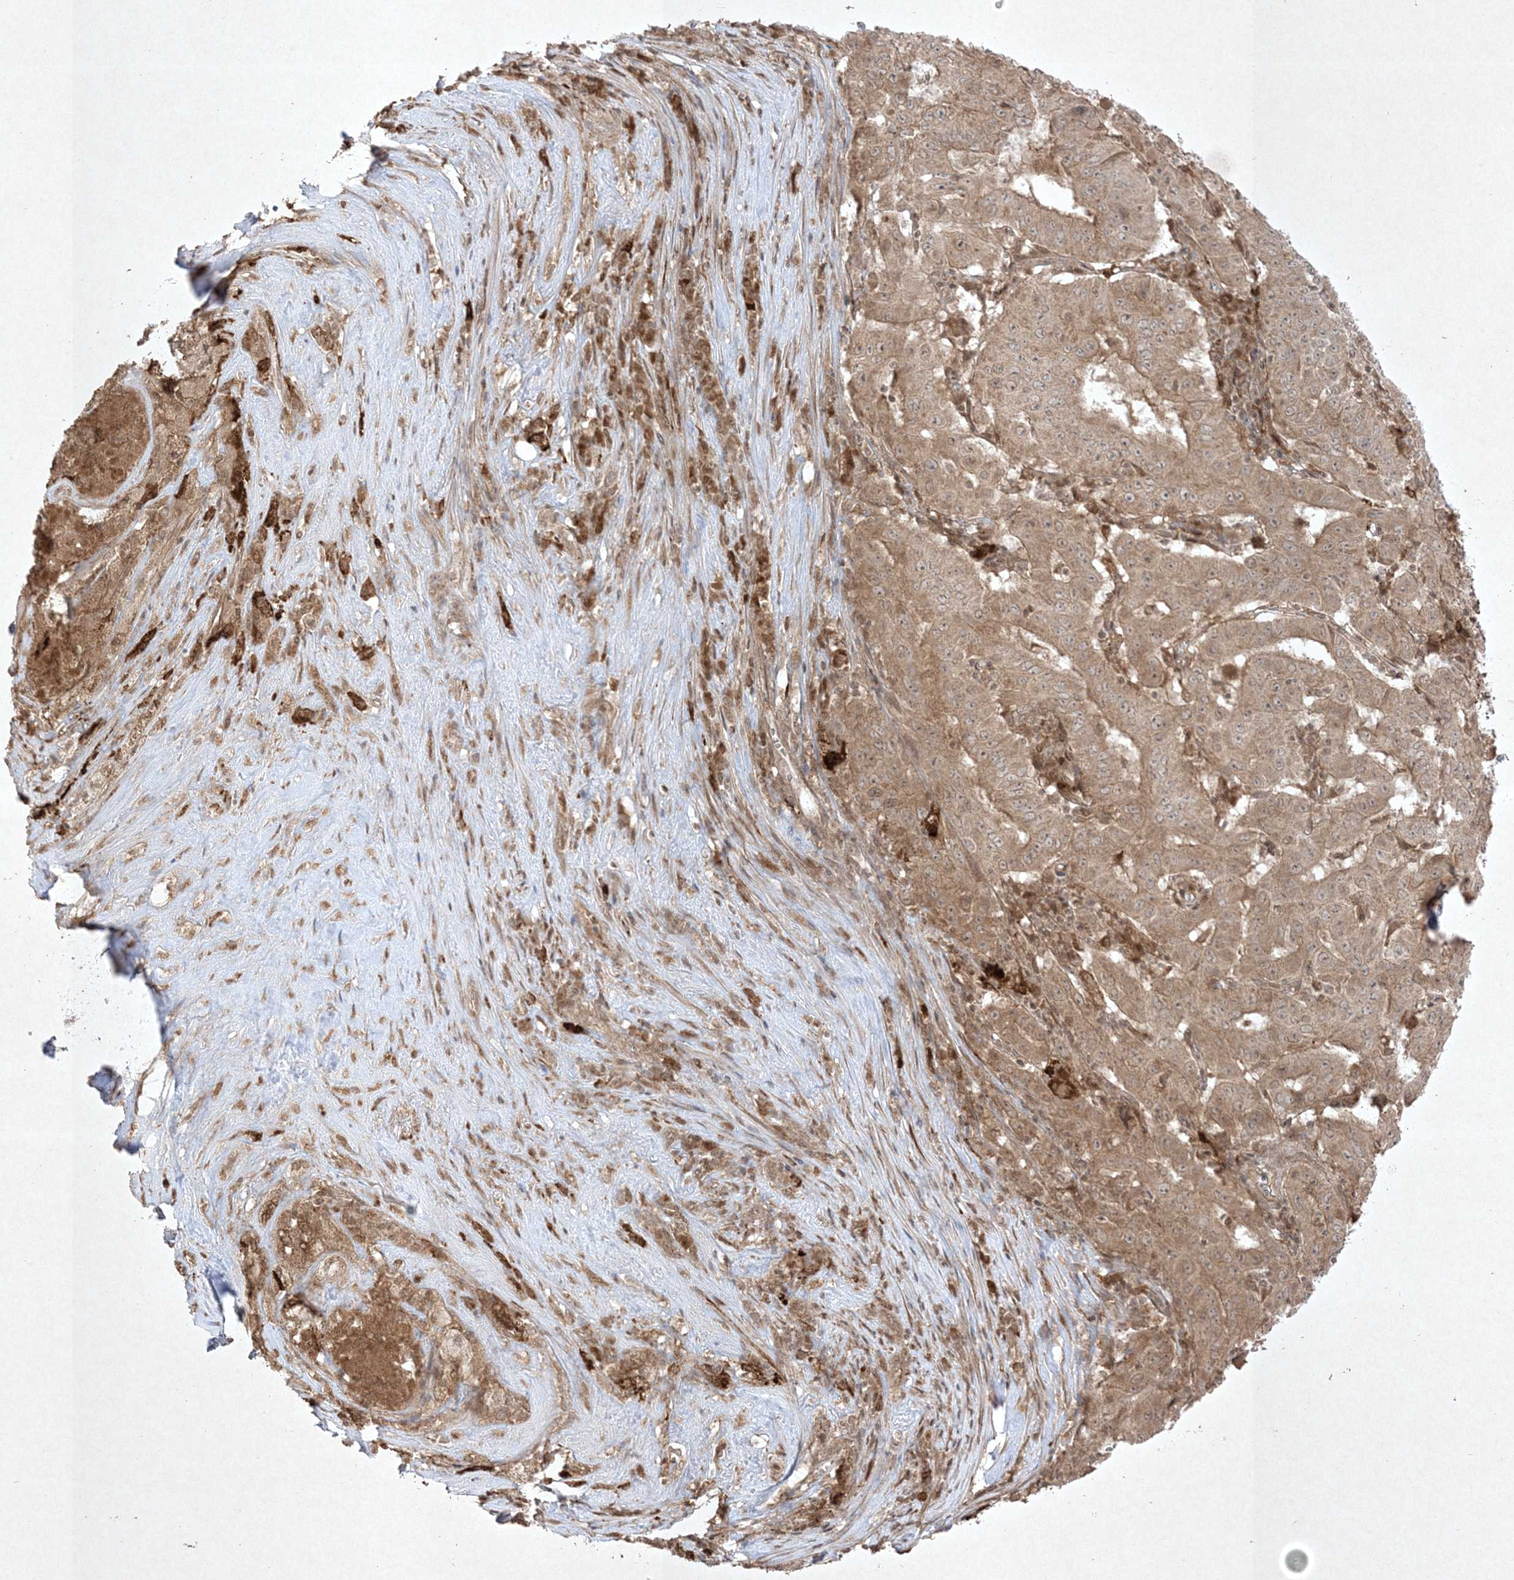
{"staining": {"intensity": "moderate", "quantity": ">75%", "location": "cytoplasmic/membranous"}, "tissue": "pancreatic cancer", "cell_type": "Tumor cells", "image_type": "cancer", "snomed": [{"axis": "morphology", "description": "Adenocarcinoma, NOS"}, {"axis": "topography", "description": "Pancreas"}], "caption": "Protein staining of pancreatic cancer tissue shows moderate cytoplasmic/membranous expression in approximately >75% of tumor cells.", "gene": "PTK6", "patient": {"sex": "male", "age": 63}}